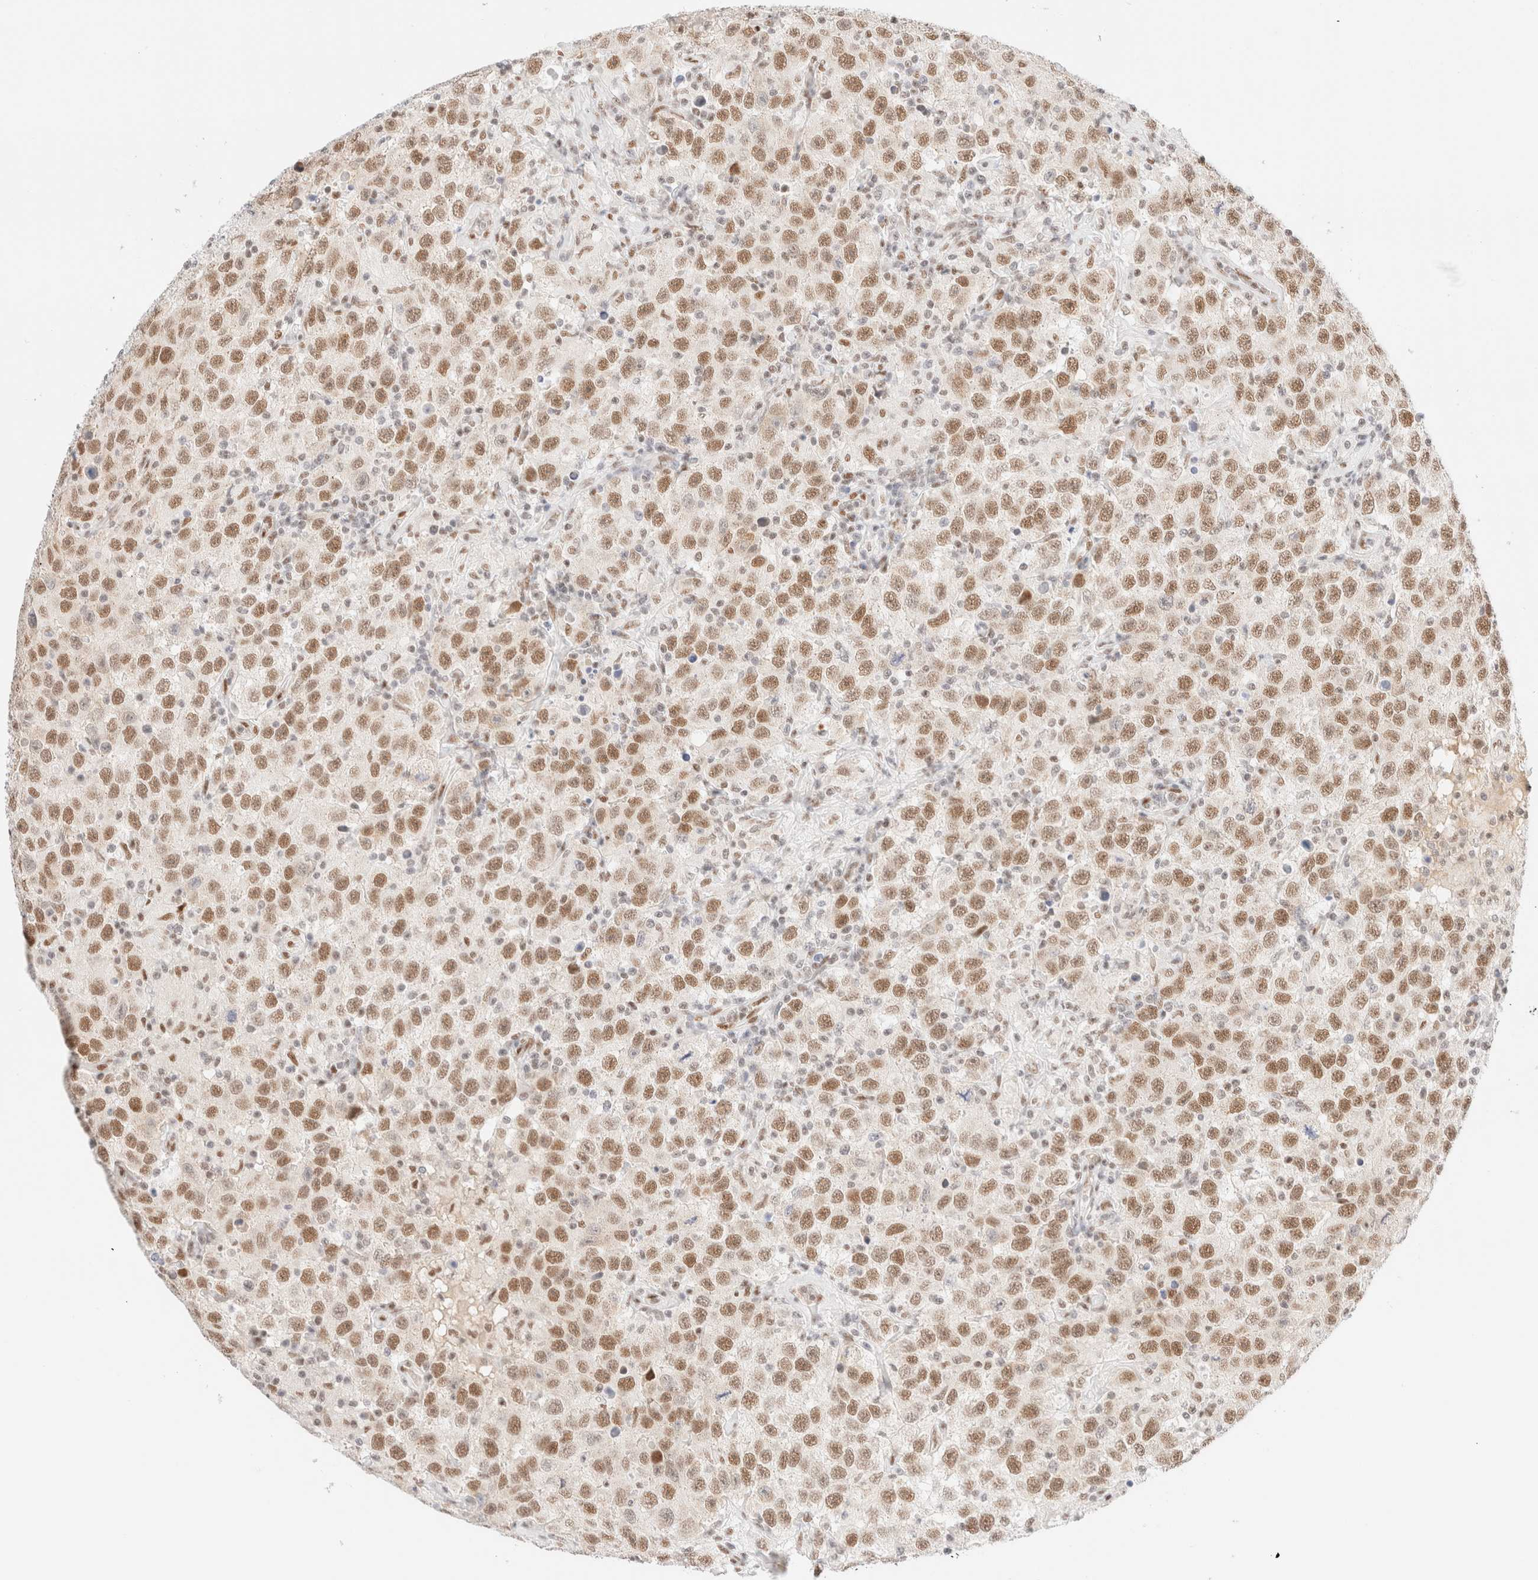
{"staining": {"intensity": "moderate", "quantity": ">75%", "location": "nuclear"}, "tissue": "testis cancer", "cell_type": "Tumor cells", "image_type": "cancer", "snomed": [{"axis": "morphology", "description": "Seminoma, NOS"}, {"axis": "topography", "description": "Testis"}], "caption": "A brown stain shows moderate nuclear positivity of a protein in human testis seminoma tumor cells.", "gene": "CIC", "patient": {"sex": "male", "age": 41}}